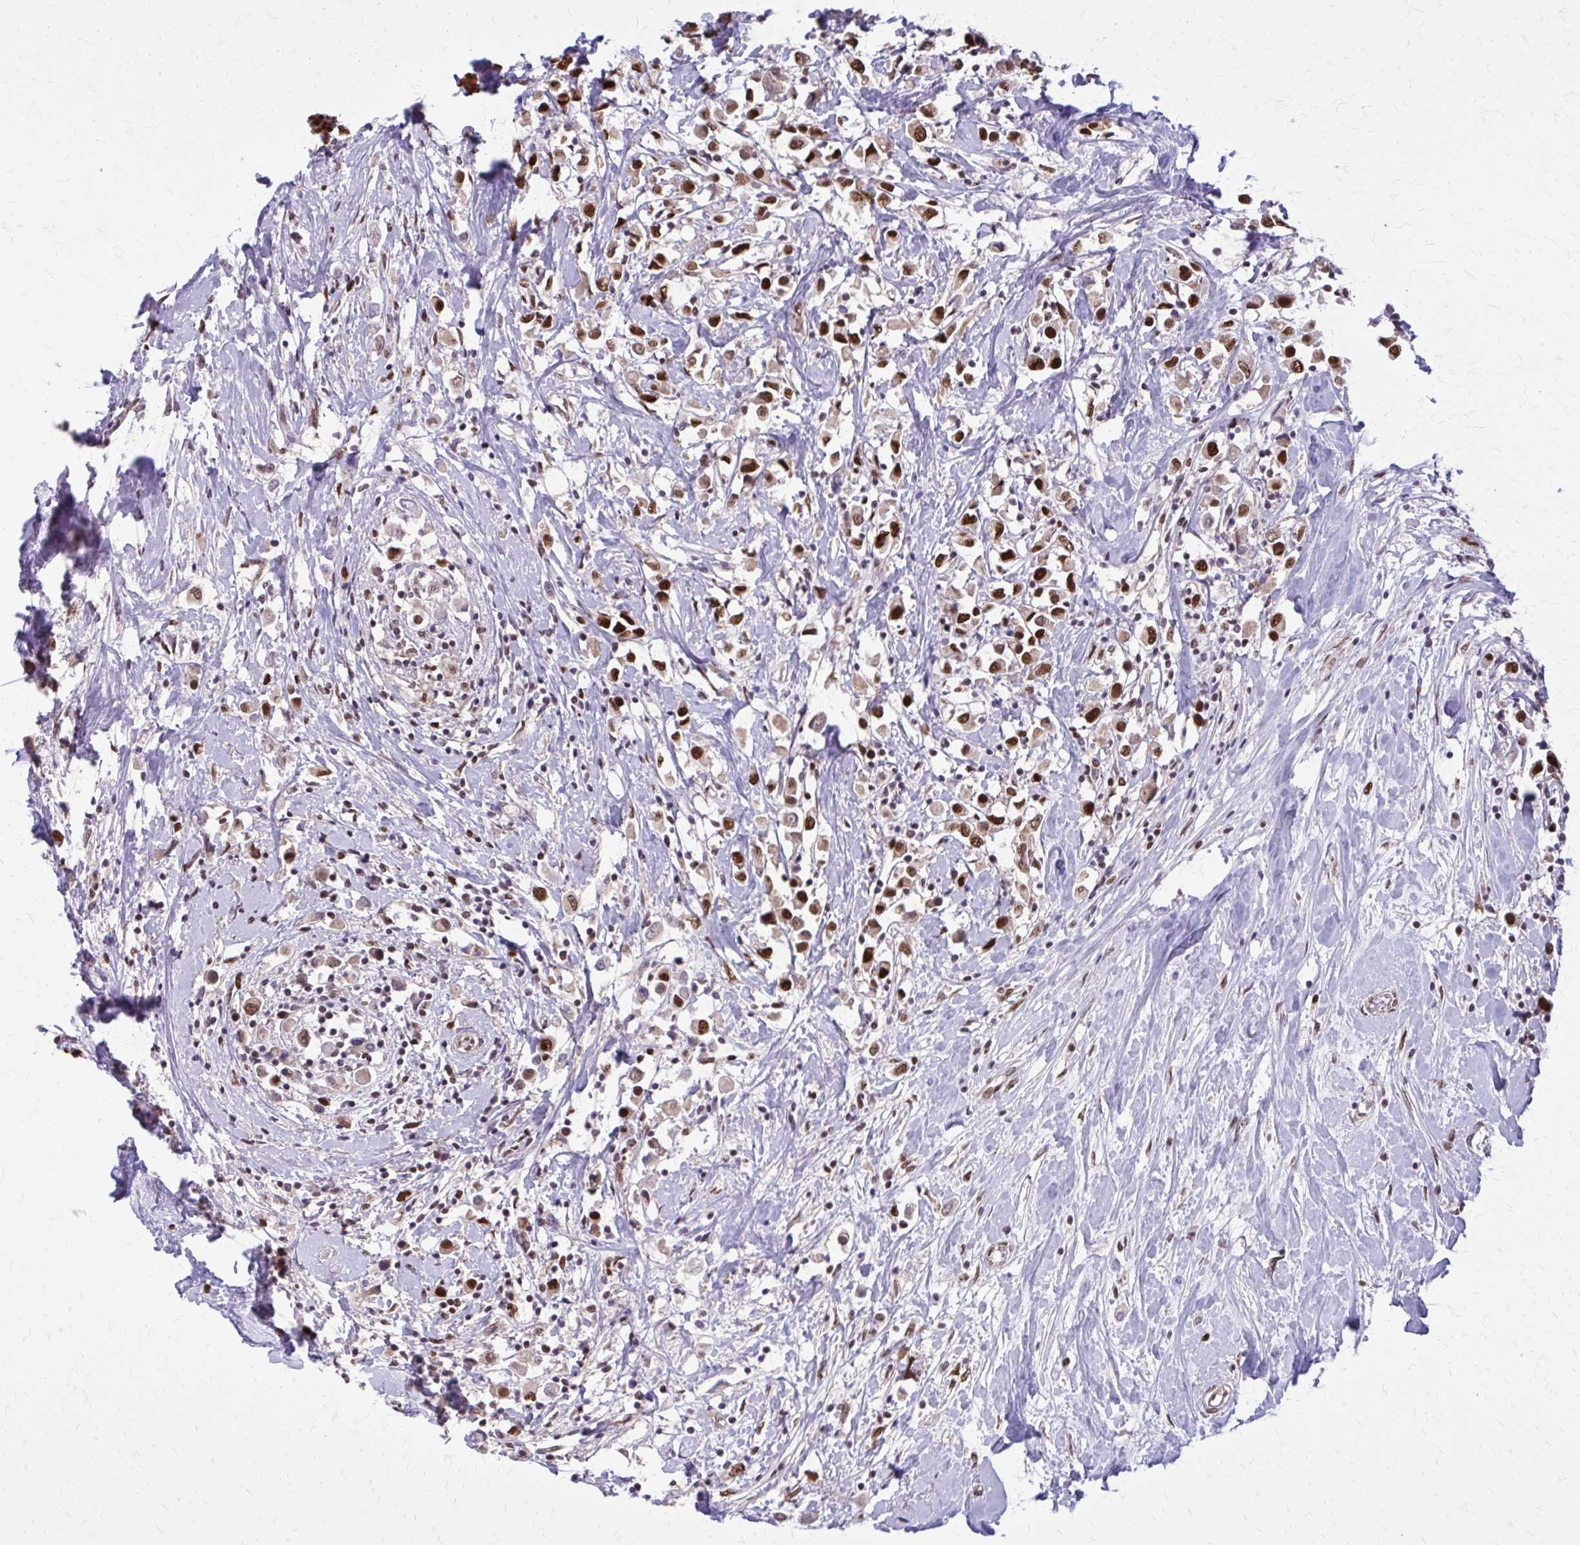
{"staining": {"intensity": "strong", "quantity": ">75%", "location": "nuclear"}, "tissue": "breast cancer", "cell_type": "Tumor cells", "image_type": "cancer", "snomed": [{"axis": "morphology", "description": "Duct carcinoma"}, {"axis": "topography", "description": "Breast"}], "caption": "Brown immunohistochemical staining in invasive ductal carcinoma (breast) displays strong nuclear staining in about >75% of tumor cells.", "gene": "TTF1", "patient": {"sex": "female", "age": 61}}